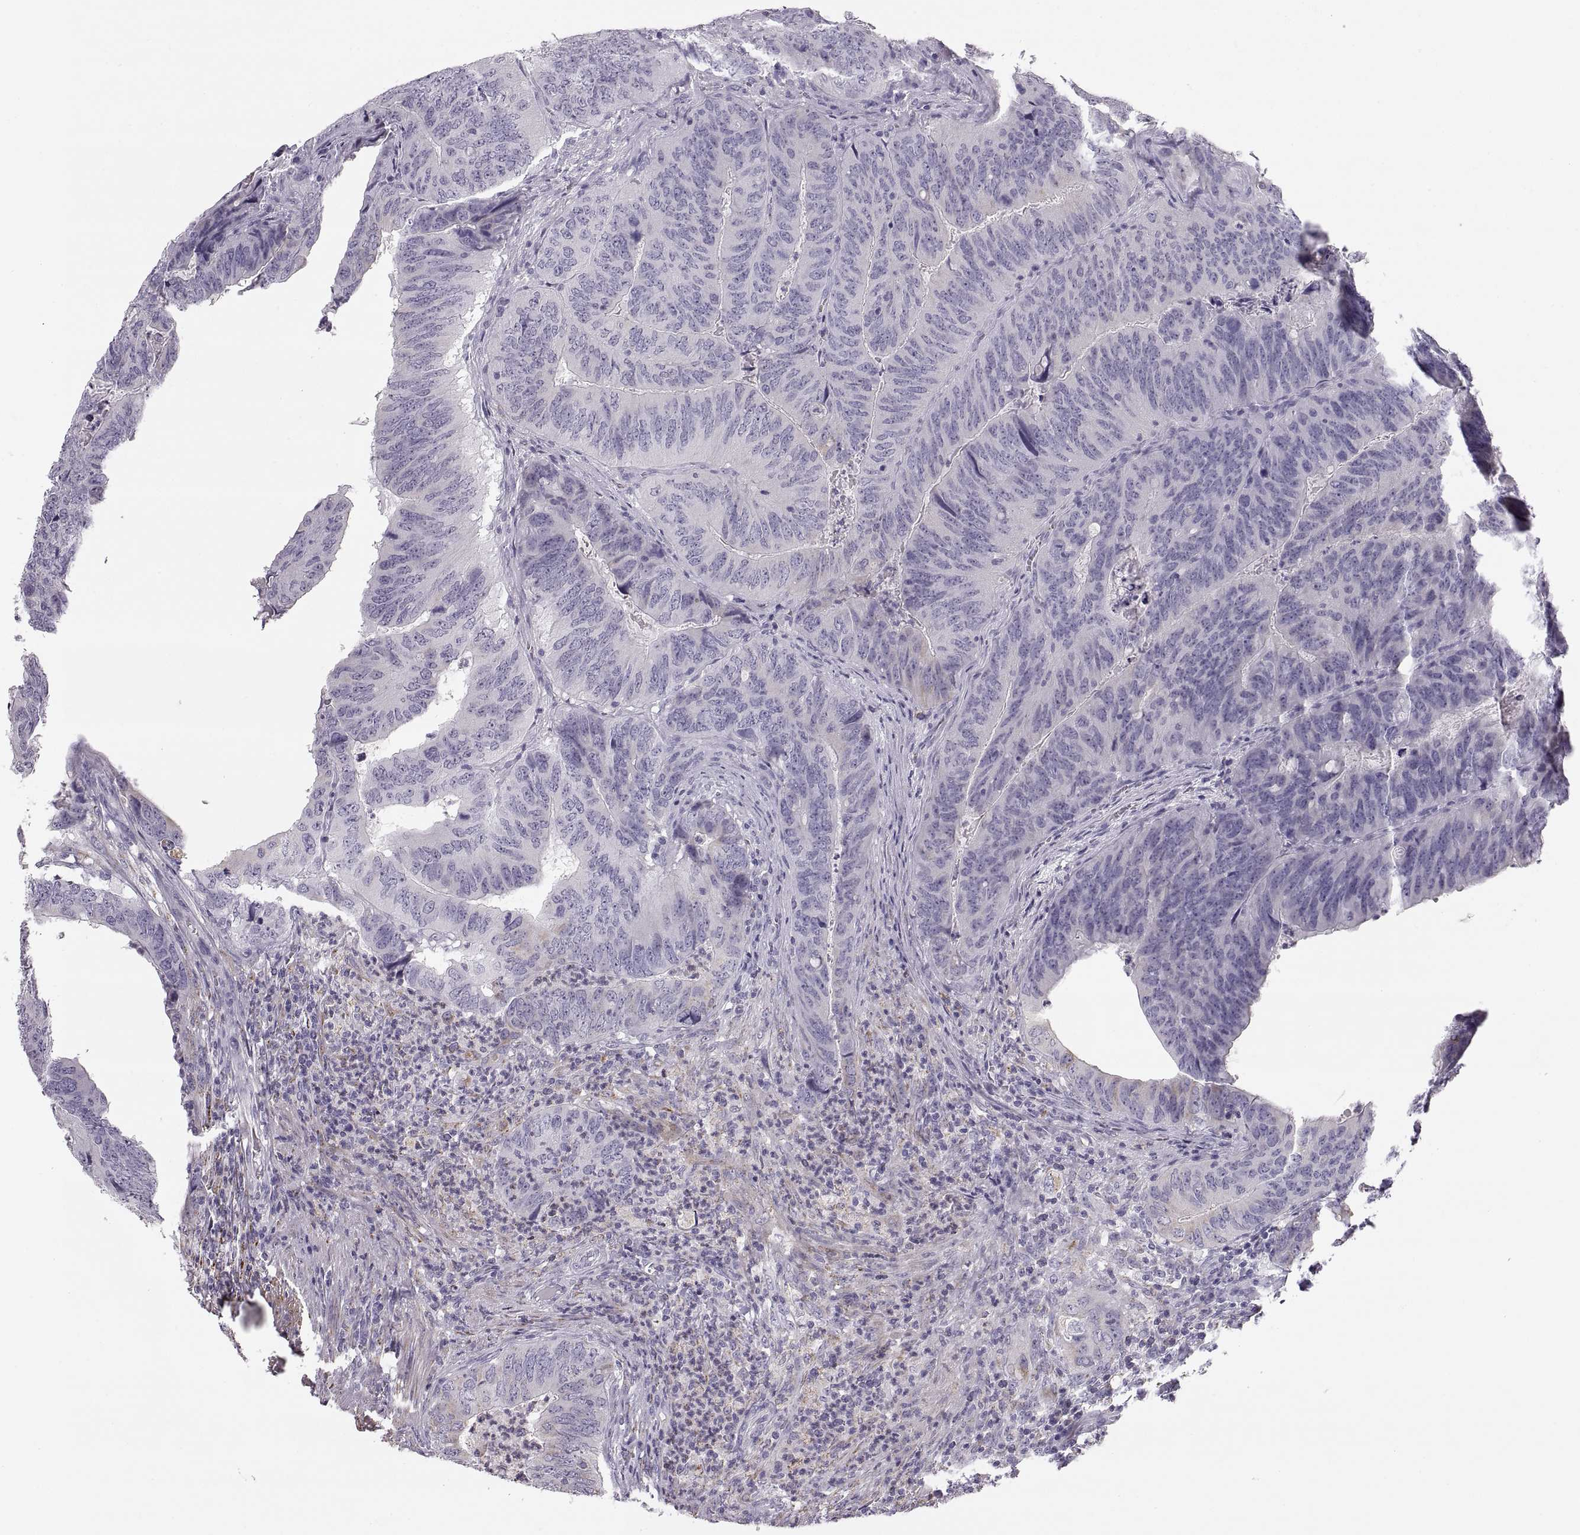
{"staining": {"intensity": "negative", "quantity": "none", "location": "none"}, "tissue": "colorectal cancer", "cell_type": "Tumor cells", "image_type": "cancer", "snomed": [{"axis": "morphology", "description": "Adenocarcinoma, NOS"}, {"axis": "topography", "description": "Colon"}], "caption": "Tumor cells are negative for brown protein staining in colorectal adenocarcinoma.", "gene": "COL9A3", "patient": {"sex": "male", "age": 79}}